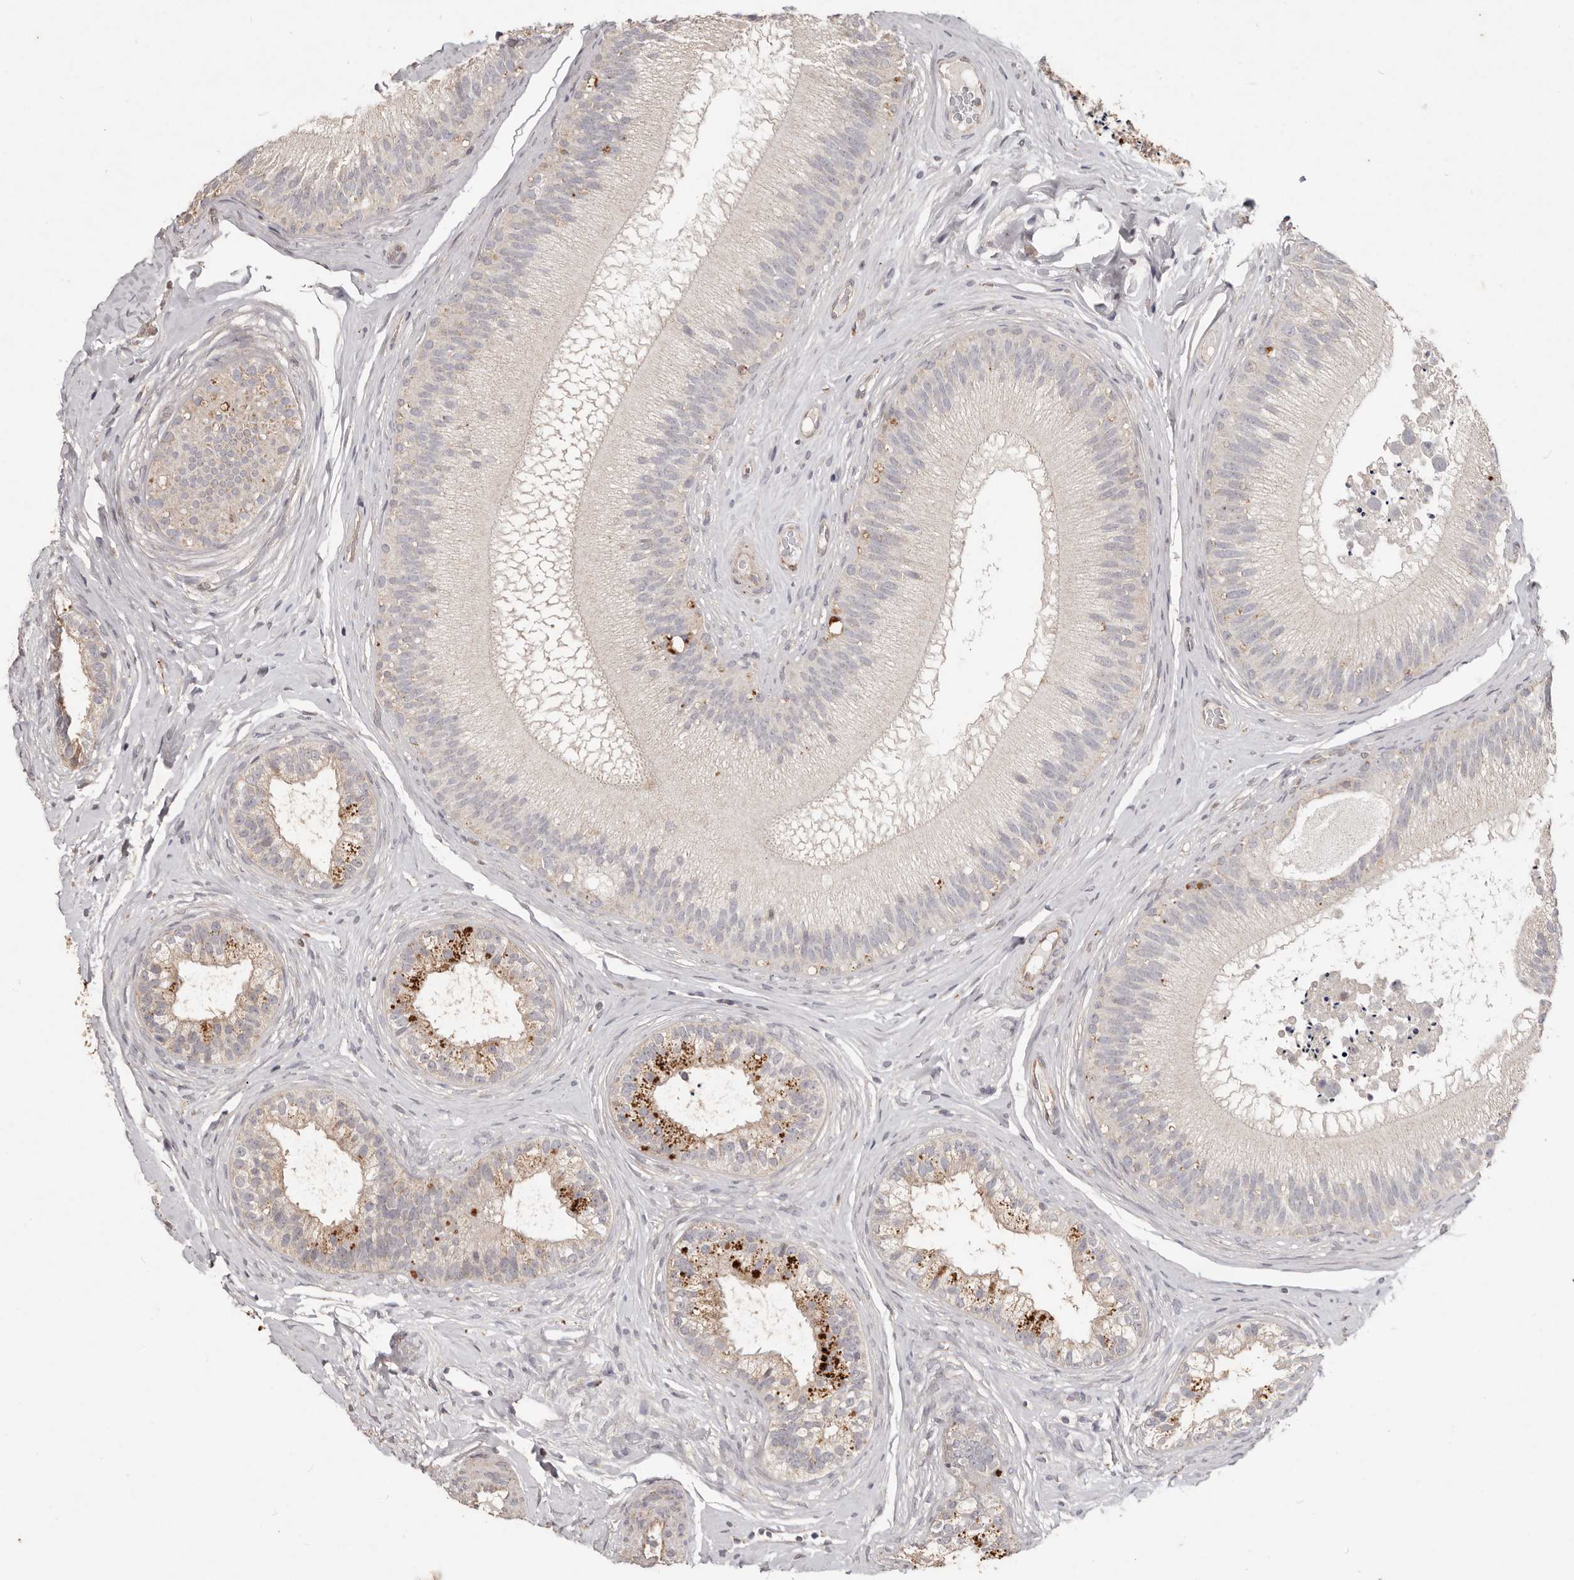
{"staining": {"intensity": "moderate", "quantity": "25%-75%", "location": "cytoplasmic/membranous"}, "tissue": "epididymis", "cell_type": "Glandular cells", "image_type": "normal", "snomed": [{"axis": "morphology", "description": "Normal tissue, NOS"}, {"axis": "topography", "description": "Epididymis"}], "caption": "Immunohistochemistry histopathology image of unremarkable epididymis stained for a protein (brown), which shows medium levels of moderate cytoplasmic/membranous staining in about 25%-75% of glandular cells.", "gene": "PLOD2", "patient": {"sex": "male", "age": 45}}